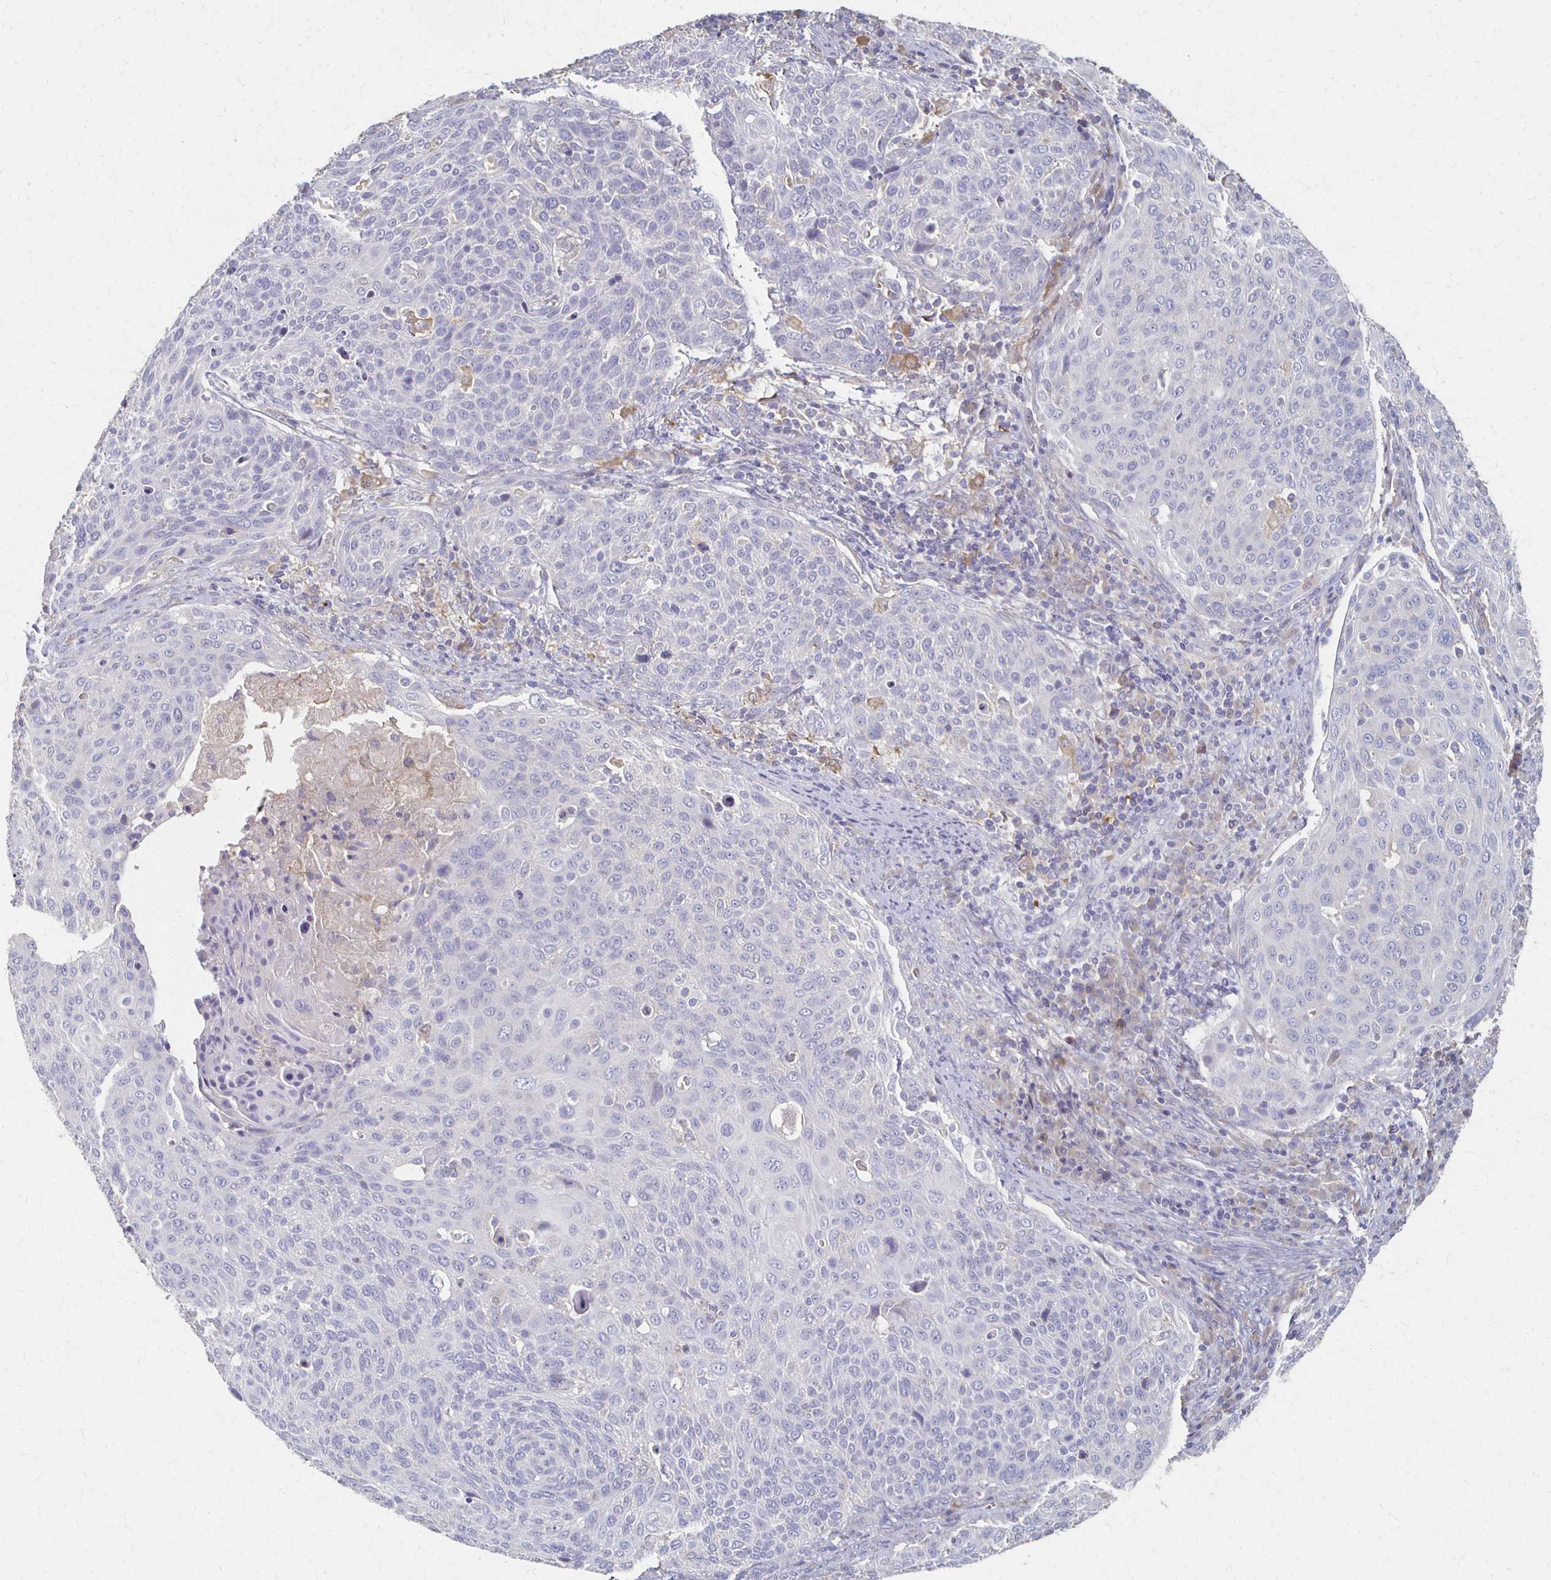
{"staining": {"intensity": "negative", "quantity": "none", "location": "none"}, "tissue": "cervical cancer", "cell_type": "Tumor cells", "image_type": "cancer", "snomed": [{"axis": "morphology", "description": "Squamous cell carcinoma, NOS"}, {"axis": "topography", "description": "Cervix"}], "caption": "Immunohistochemistry image of neoplastic tissue: cervical cancer (squamous cell carcinoma) stained with DAB (3,3'-diaminobenzidine) reveals no significant protein expression in tumor cells.", "gene": "CX3CR1", "patient": {"sex": "female", "age": 31}}